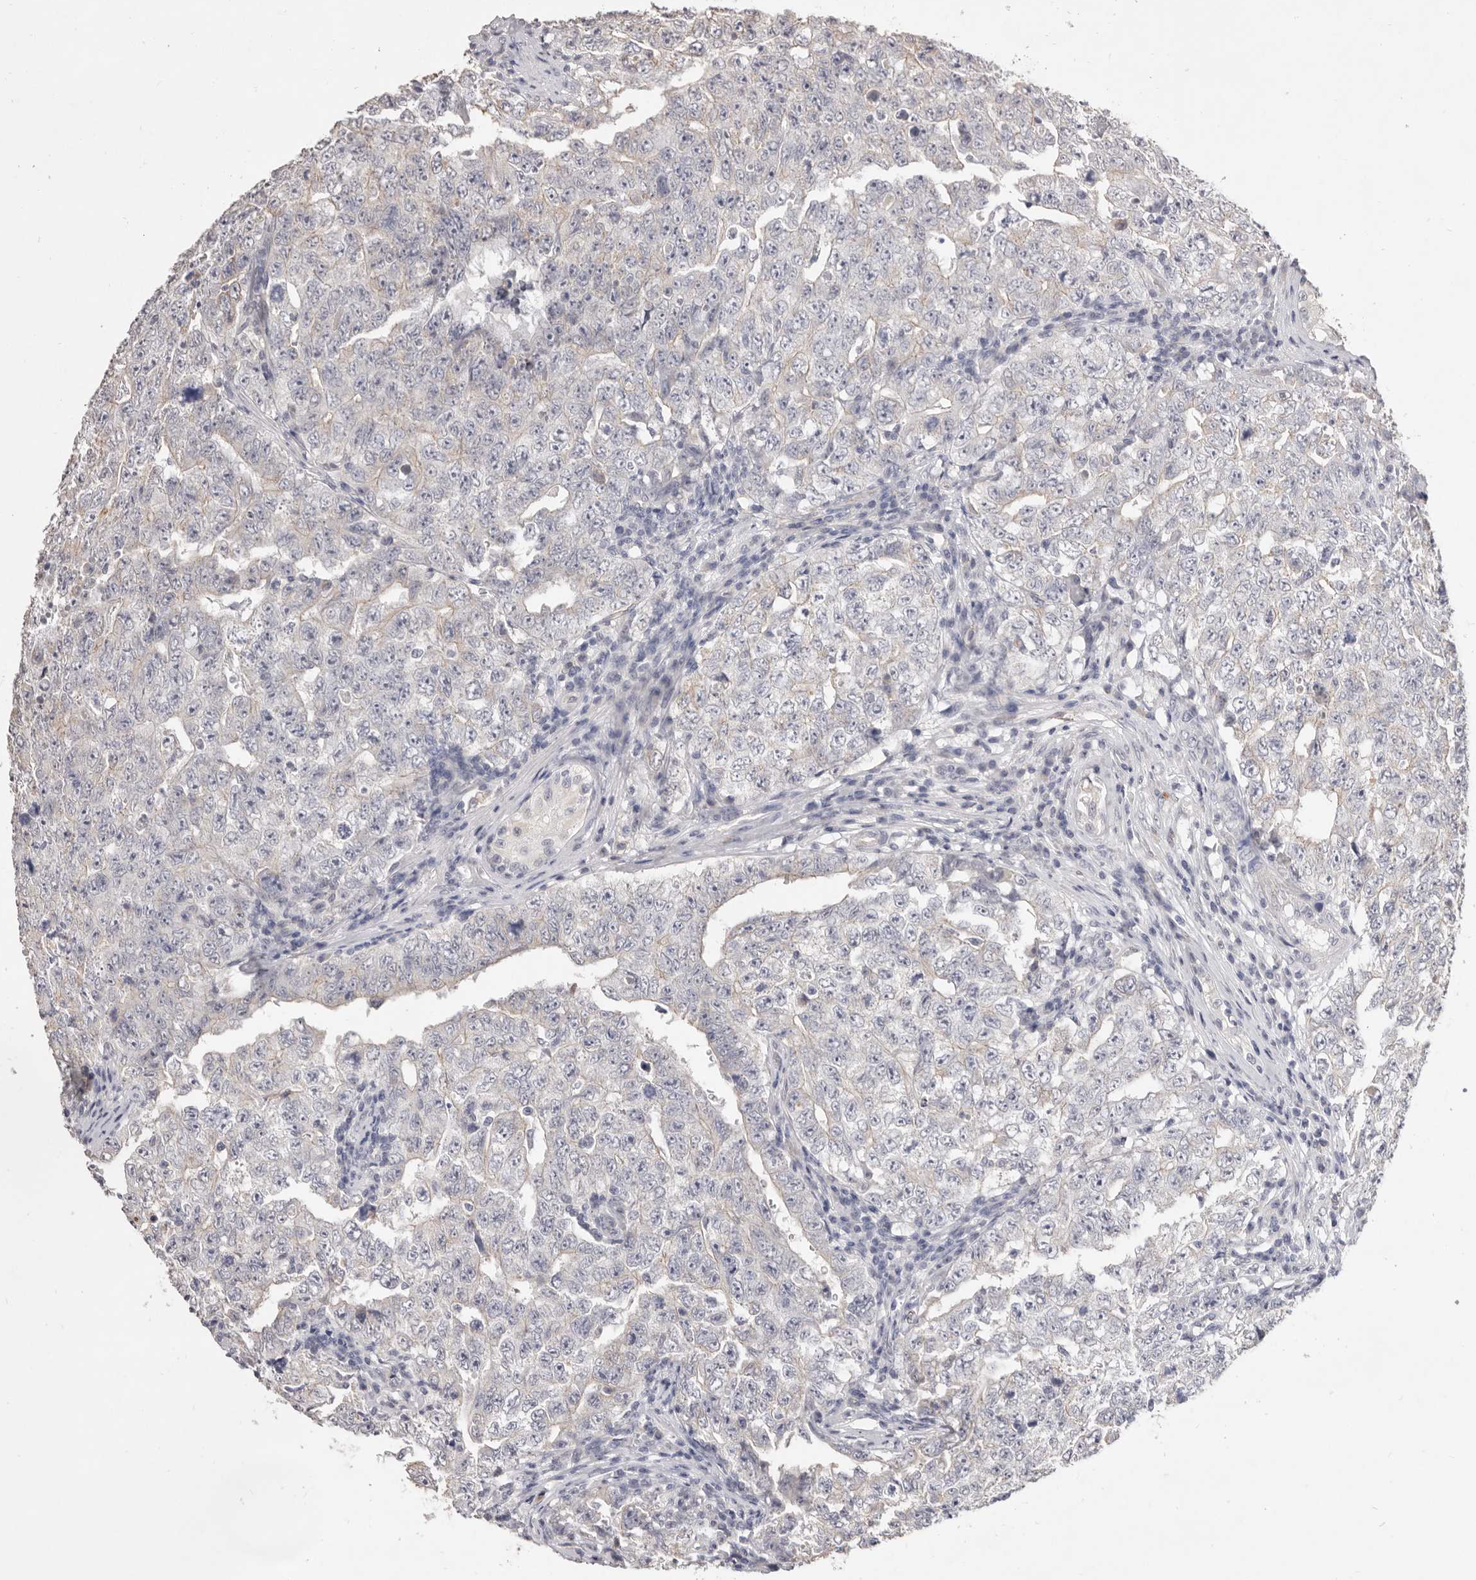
{"staining": {"intensity": "negative", "quantity": "none", "location": "none"}, "tissue": "testis cancer", "cell_type": "Tumor cells", "image_type": "cancer", "snomed": [{"axis": "morphology", "description": "Carcinoma, Embryonal, NOS"}, {"axis": "topography", "description": "Testis"}], "caption": "Protein analysis of embryonal carcinoma (testis) demonstrates no significant expression in tumor cells.", "gene": "ZYG11B", "patient": {"sex": "male", "age": 26}}